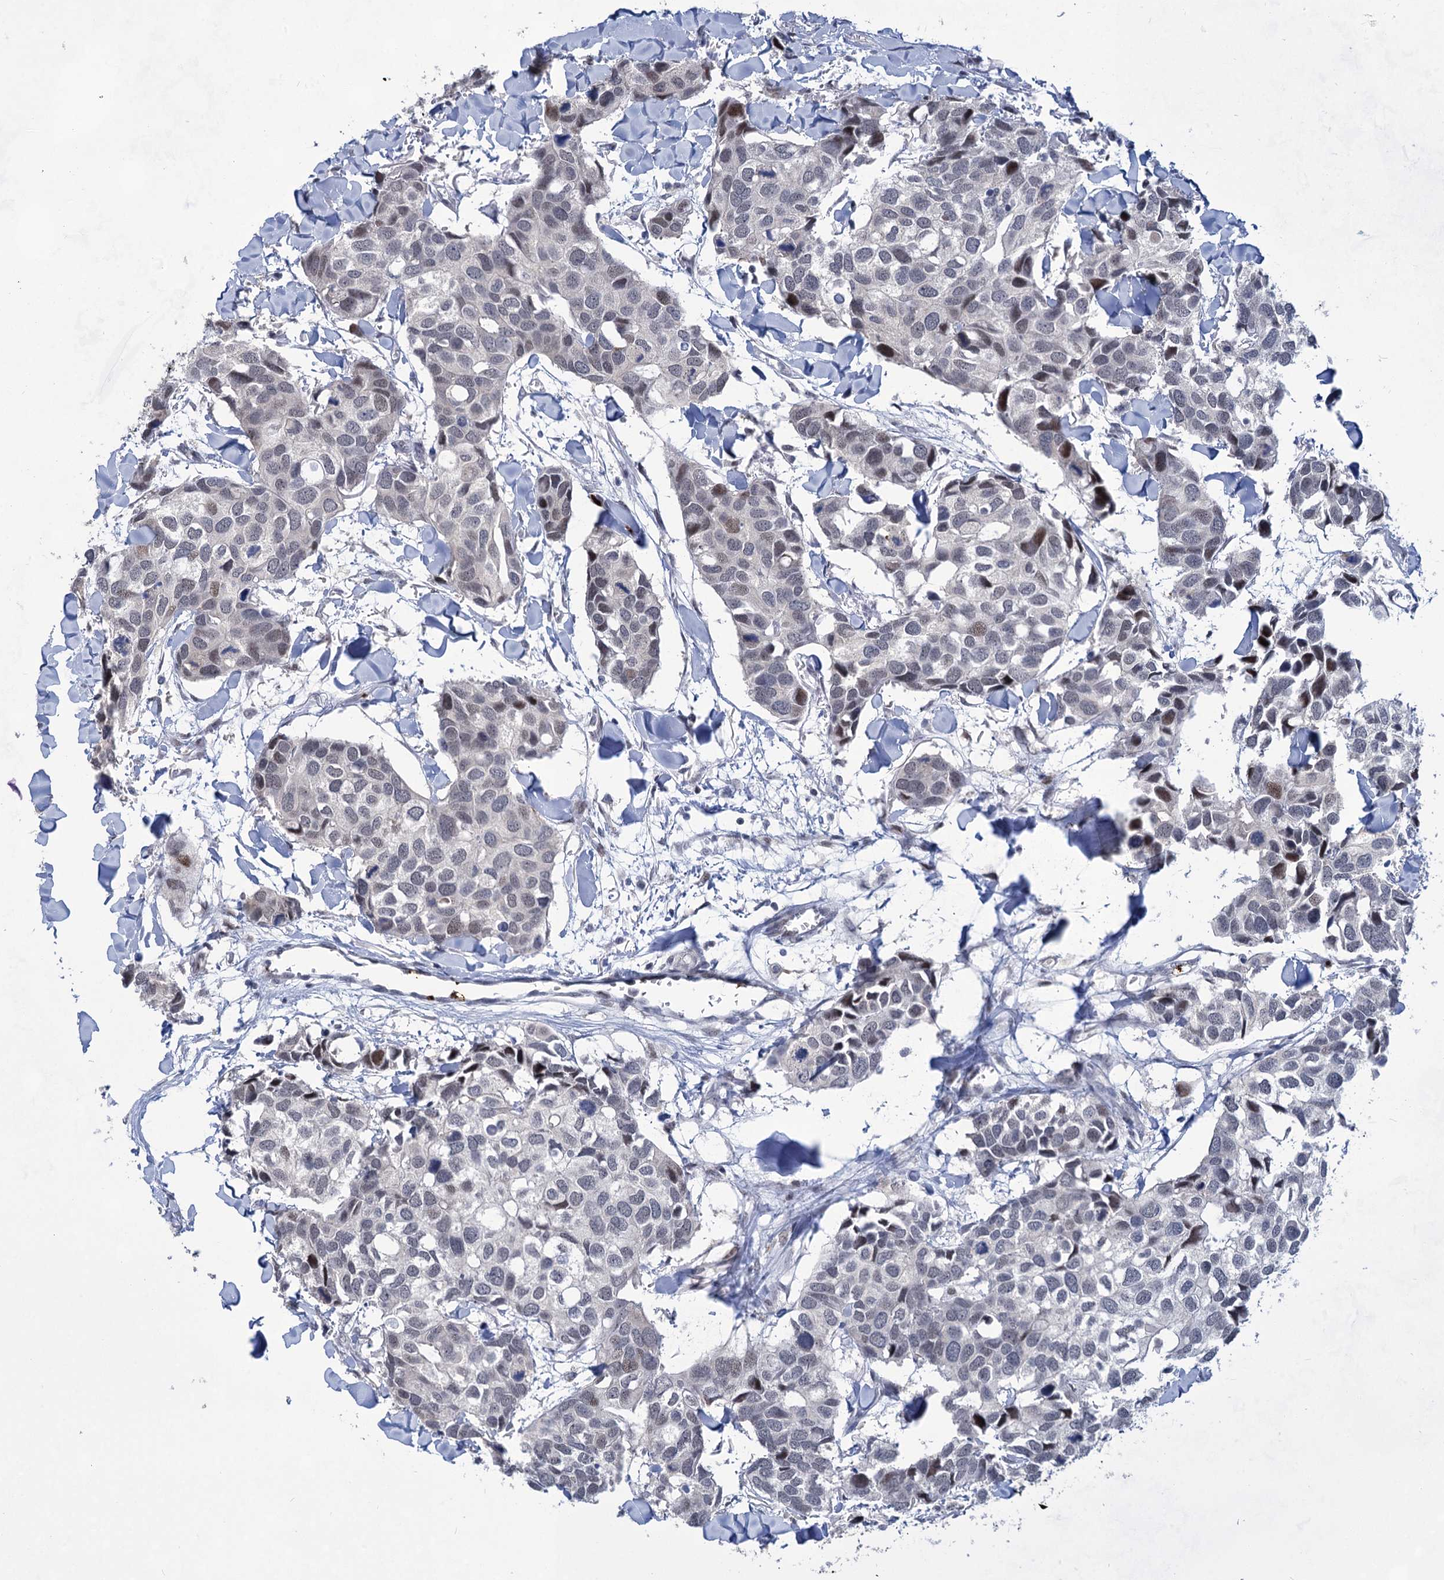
{"staining": {"intensity": "negative", "quantity": "none", "location": "none"}, "tissue": "breast cancer", "cell_type": "Tumor cells", "image_type": "cancer", "snomed": [{"axis": "morphology", "description": "Duct carcinoma"}, {"axis": "topography", "description": "Breast"}], "caption": "IHC histopathology image of neoplastic tissue: human breast cancer (infiltrating ductal carcinoma) stained with DAB (3,3'-diaminobenzidine) displays no significant protein positivity in tumor cells. (DAB (3,3'-diaminobenzidine) IHC, high magnification).", "gene": "MON2", "patient": {"sex": "female", "age": 83}}